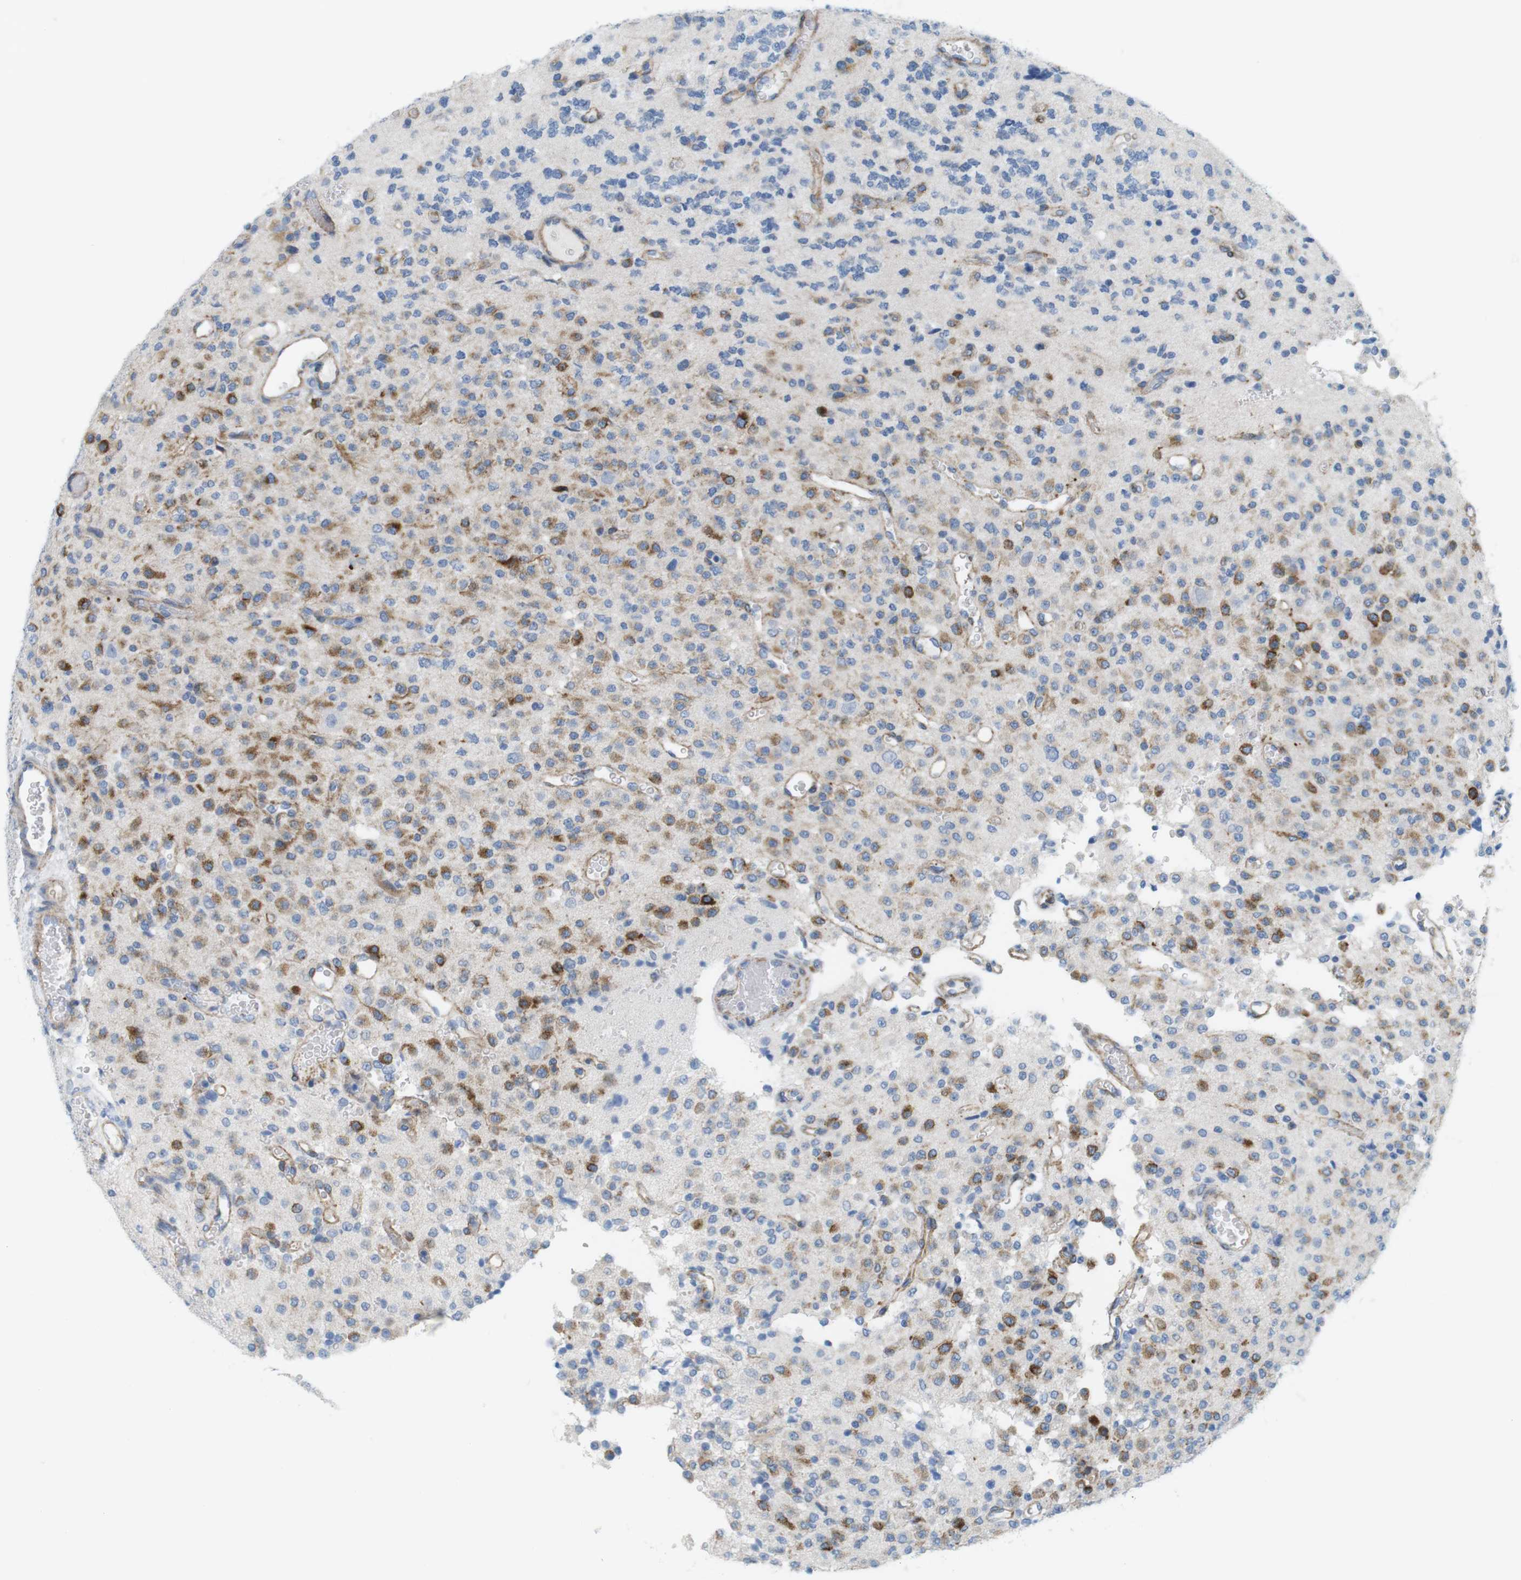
{"staining": {"intensity": "moderate", "quantity": "<25%", "location": "cytoplasmic/membranous"}, "tissue": "glioma", "cell_type": "Tumor cells", "image_type": "cancer", "snomed": [{"axis": "morphology", "description": "Glioma, malignant, Low grade"}, {"axis": "topography", "description": "Brain"}], "caption": "Immunohistochemical staining of human low-grade glioma (malignant) reveals low levels of moderate cytoplasmic/membranous protein staining in about <25% of tumor cells.", "gene": "MYH9", "patient": {"sex": "male", "age": 38}}